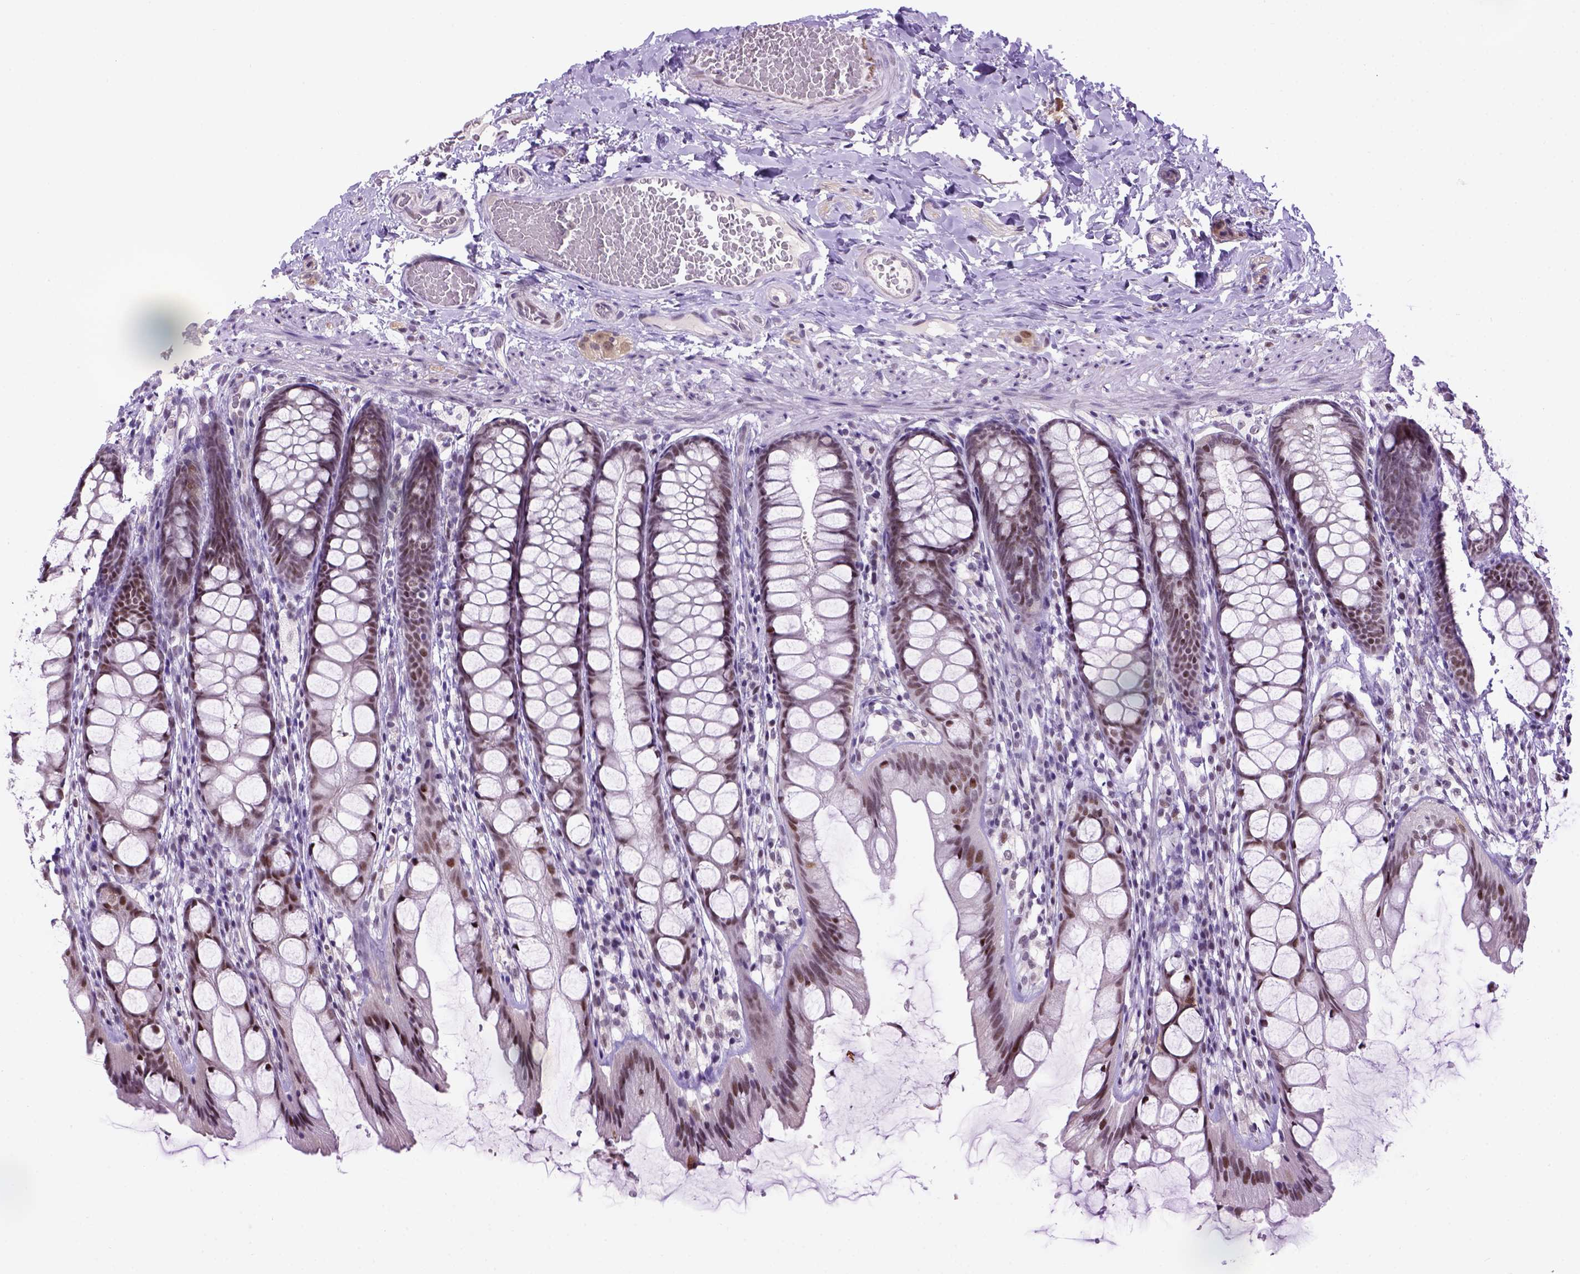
{"staining": {"intensity": "negative", "quantity": "none", "location": "none"}, "tissue": "colon", "cell_type": "Endothelial cells", "image_type": "normal", "snomed": [{"axis": "morphology", "description": "Normal tissue, NOS"}, {"axis": "topography", "description": "Colon"}], "caption": "Immunohistochemical staining of normal colon reveals no significant positivity in endothelial cells.", "gene": "TBPL1", "patient": {"sex": "male", "age": 47}}